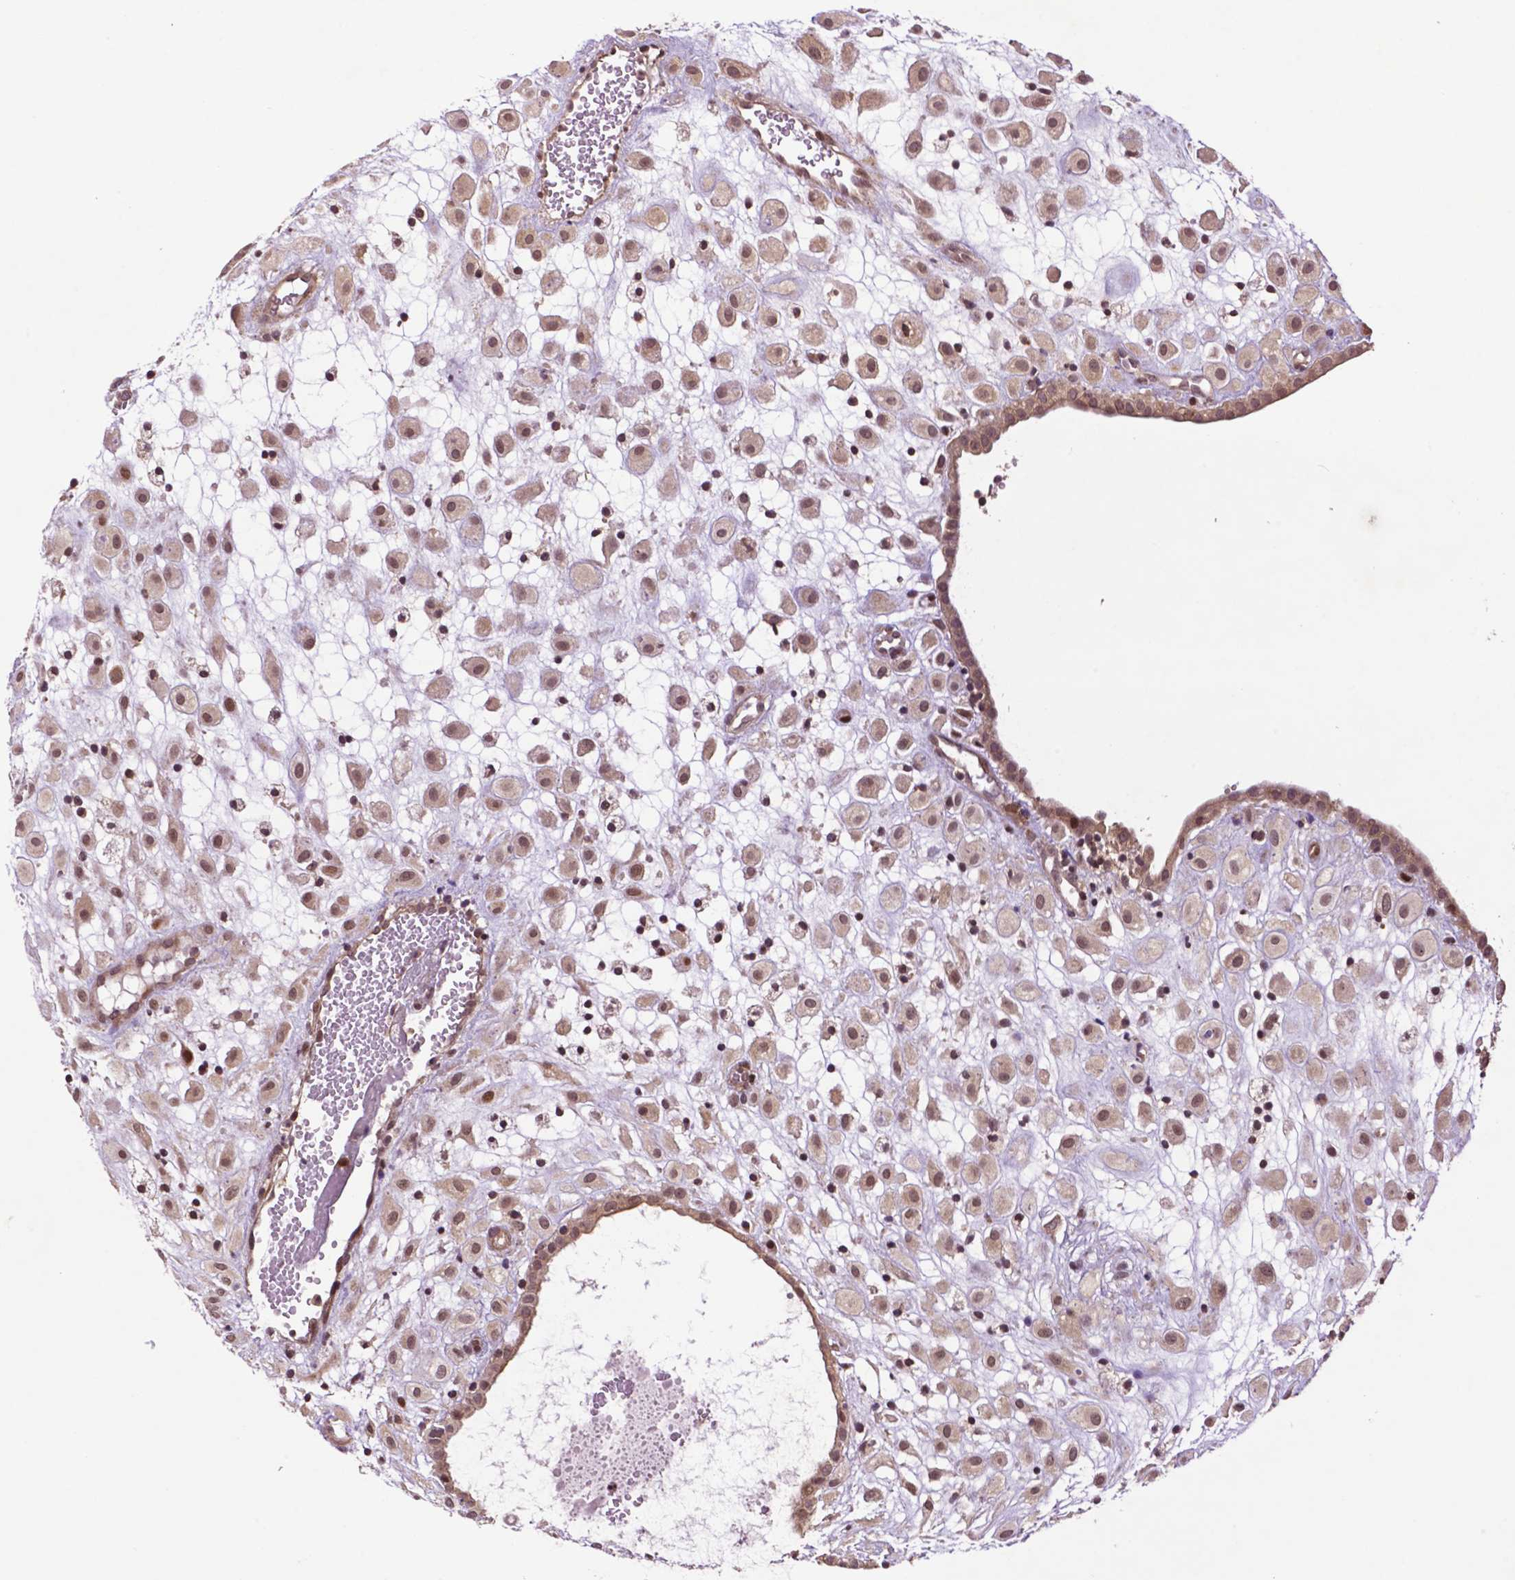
{"staining": {"intensity": "moderate", "quantity": ">75%", "location": "nuclear"}, "tissue": "placenta", "cell_type": "Decidual cells", "image_type": "normal", "snomed": [{"axis": "morphology", "description": "Normal tissue, NOS"}, {"axis": "topography", "description": "Placenta"}], "caption": "Immunohistochemical staining of unremarkable placenta reveals >75% levels of moderate nuclear protein expression in approximately >75% of decidual cells. (brown staining indicates protein expression, while blue staining denotes nuclei).", "gene": "TMX2", "patient": {"sex": "female", "age": 24}}